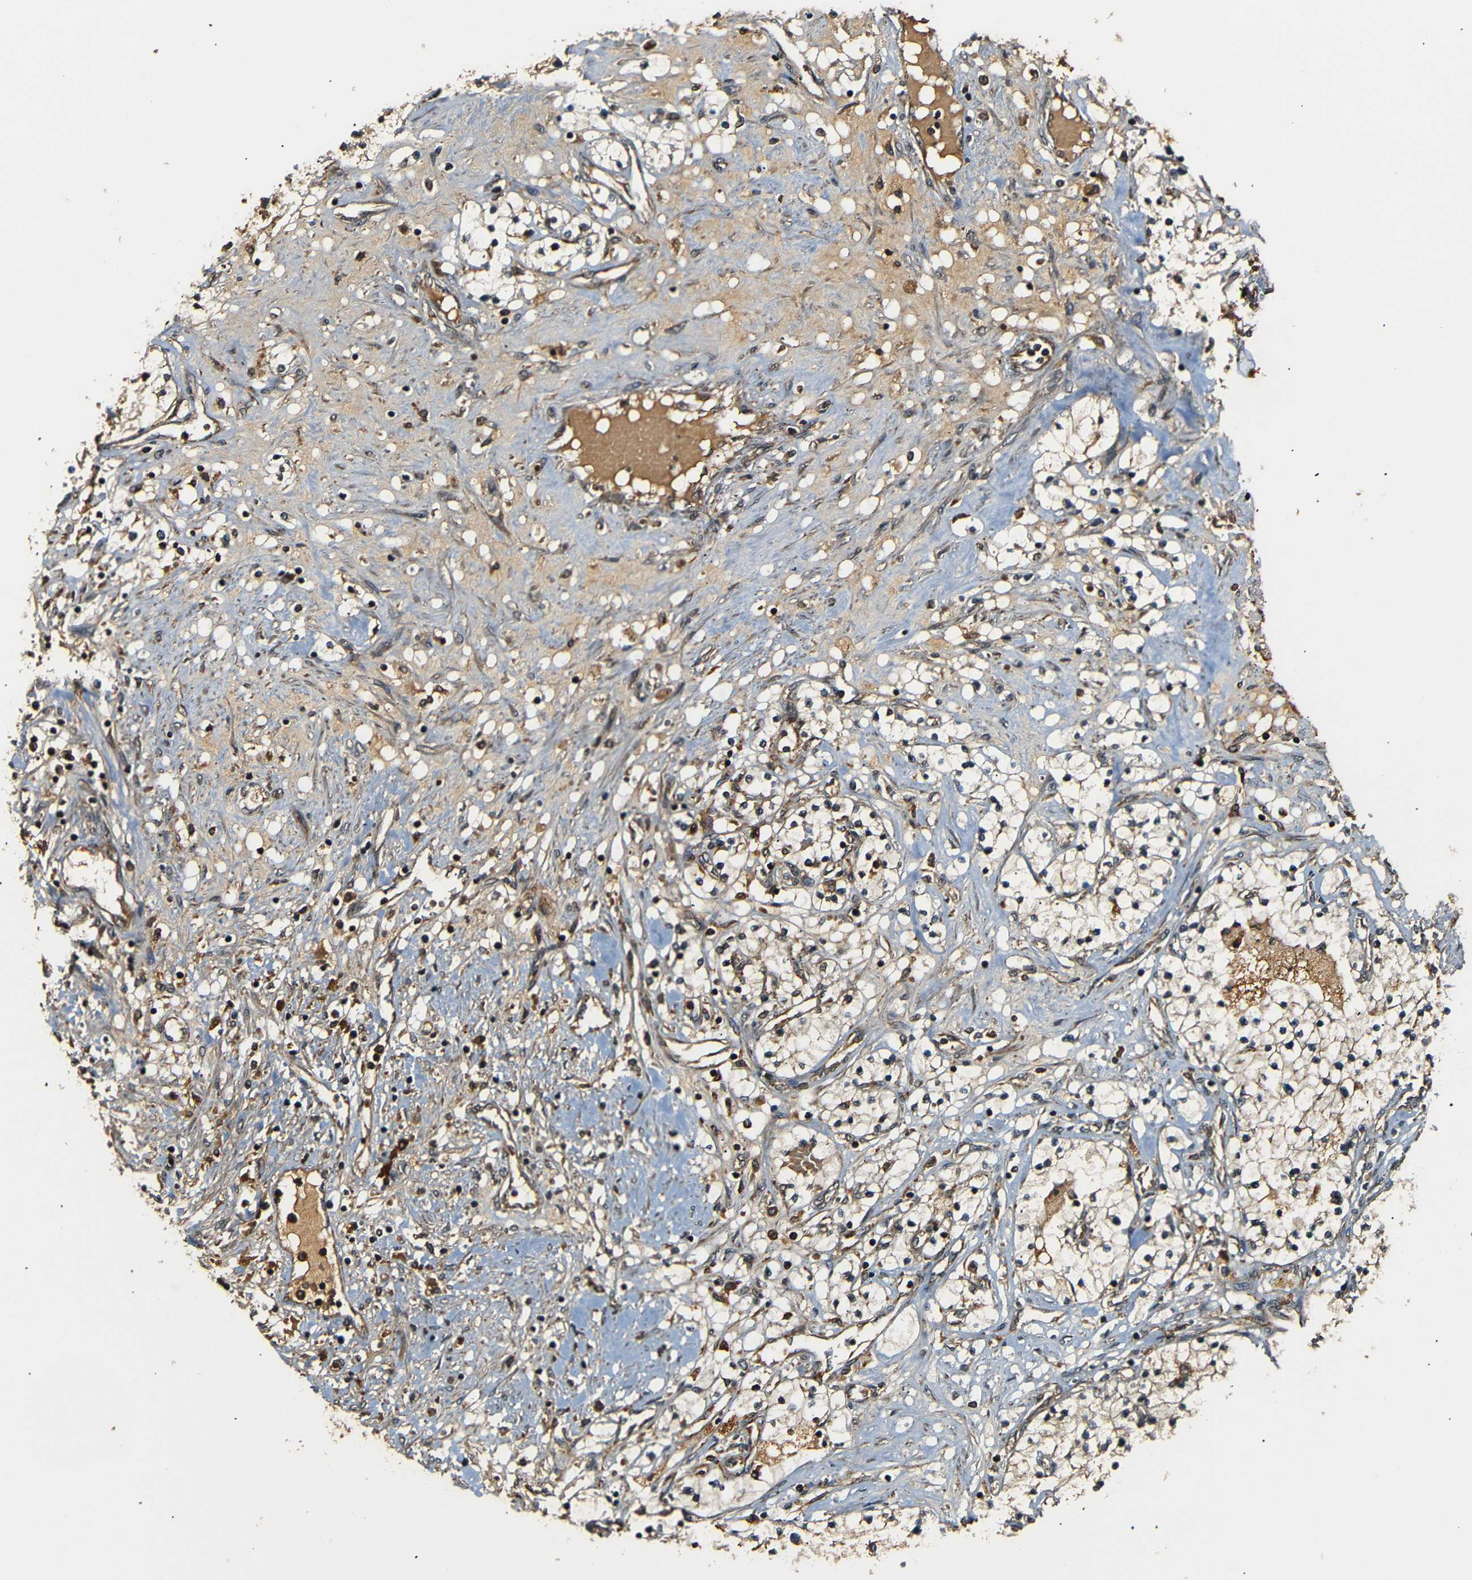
{"staining": {"intensity": "weak", "quantity": "25%-75%", "location": "cytoplasmic/membranous"}, "tissue": "renal cancer", "cell_type": "Tumor cells", "image_type": "cancer", "snomed": [{"axis": "morphology", "description": "Adenocarcinoma, NOS"}, {"axis": "topography", "description": "Kidney"}], "caption": "A brown stain highlights weak cytoplasmic/membranous positivity of a protein in human adenocarcinoma (renal) tumor cells.", "gene": "TANK", "patient": {"sex": "male", "age": 68}}